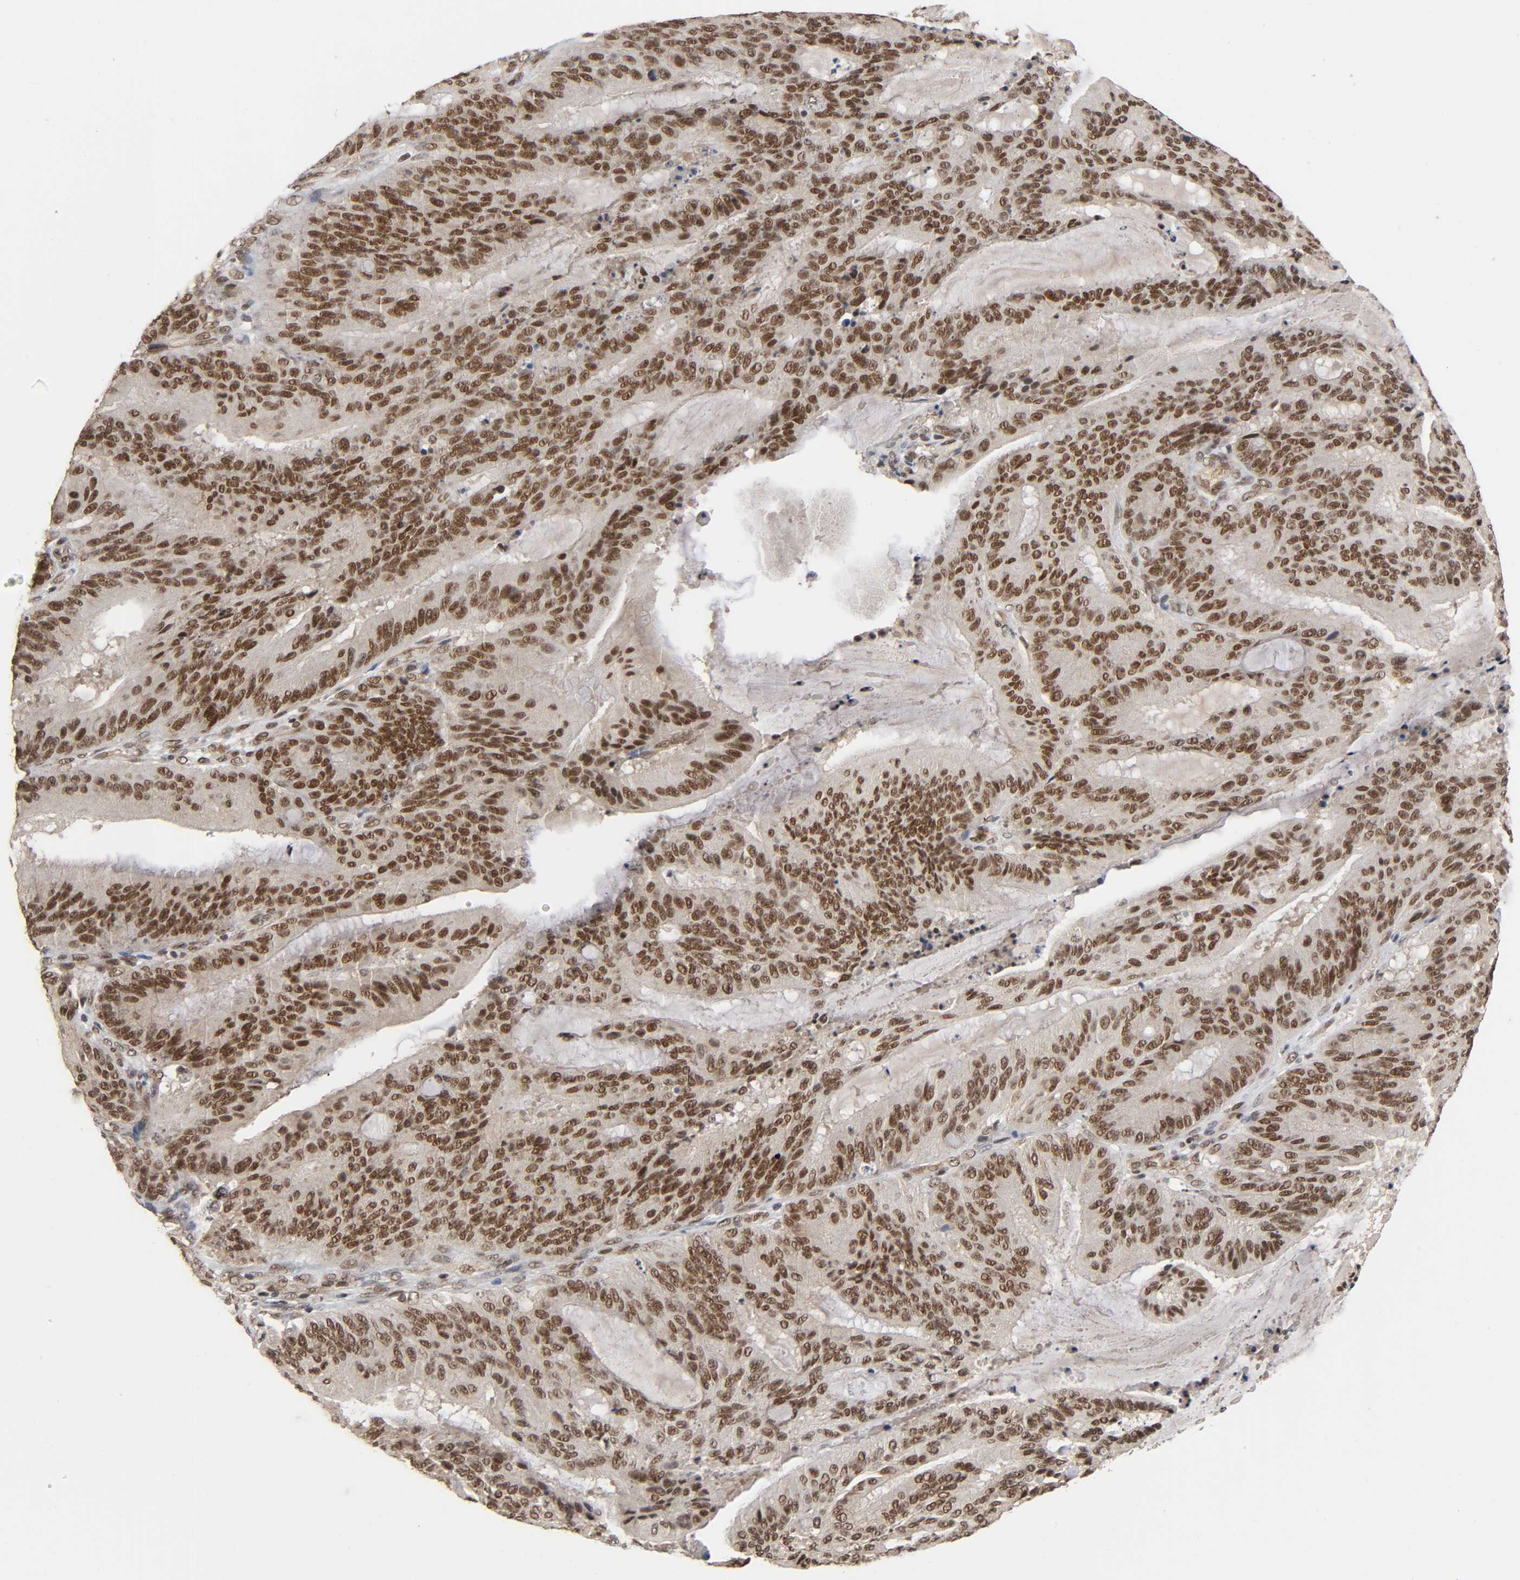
{"staining": {"intensity": "strong", "quantity": ">75%", "location": "cytoplasmic/membranous,nuclear"}, "tissue": "liver cancer", "cell_type": "Tumor cells", "image_type": "cancer", "snomed": [{"axis": "morphology", "description": "Cholangiocarcinoma"}, {"axis": "topography", "description": "Liver"}], "caption": "Liver cancer was stained to show a protein in brown. There is high levels of strong cytoplasmic/membranous and nuclear positivity in approximately >75% of tumor cells. (DAB (3,3'-diaminobenzidine) IHC with brightfield microscopy, high magnification).", "gene": "ZNF384", "patient": {"sex": "female", "age": 73}}